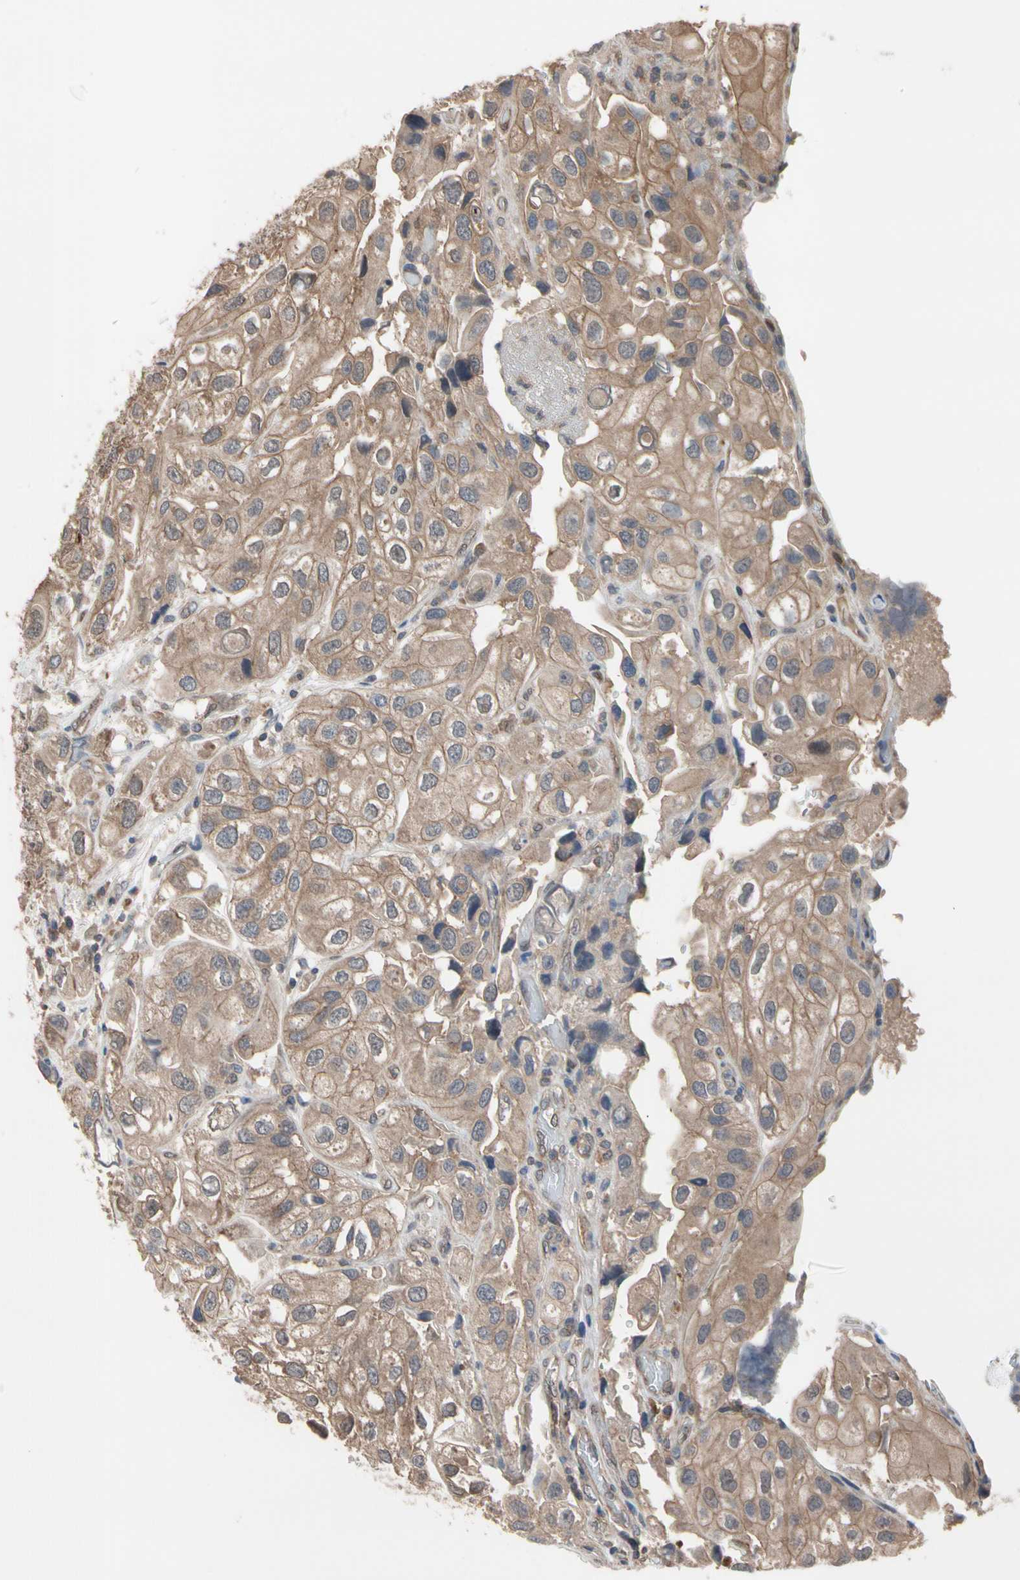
{"staining": {"intensity": "moderate", "quantity": ">75%", "location": "cytoplasmic/membranous"}, "tissue": "urothelial cancer", "cell_type": "Tumor cells", "image_type": "cancer", "snomed": [{"axis": "morphology", "description": "Urothelial carcinoma, High grade"}, {"axis": "topography", "description": "Urinary bladder"}], "caption": "Moderate cytoplasmic/membranous positivity is seen in about >75% of tumor cells in high-grade urothelial carcinoma.", "gene": "DPP8", "patient": {"sex": "female", "age": 64}}